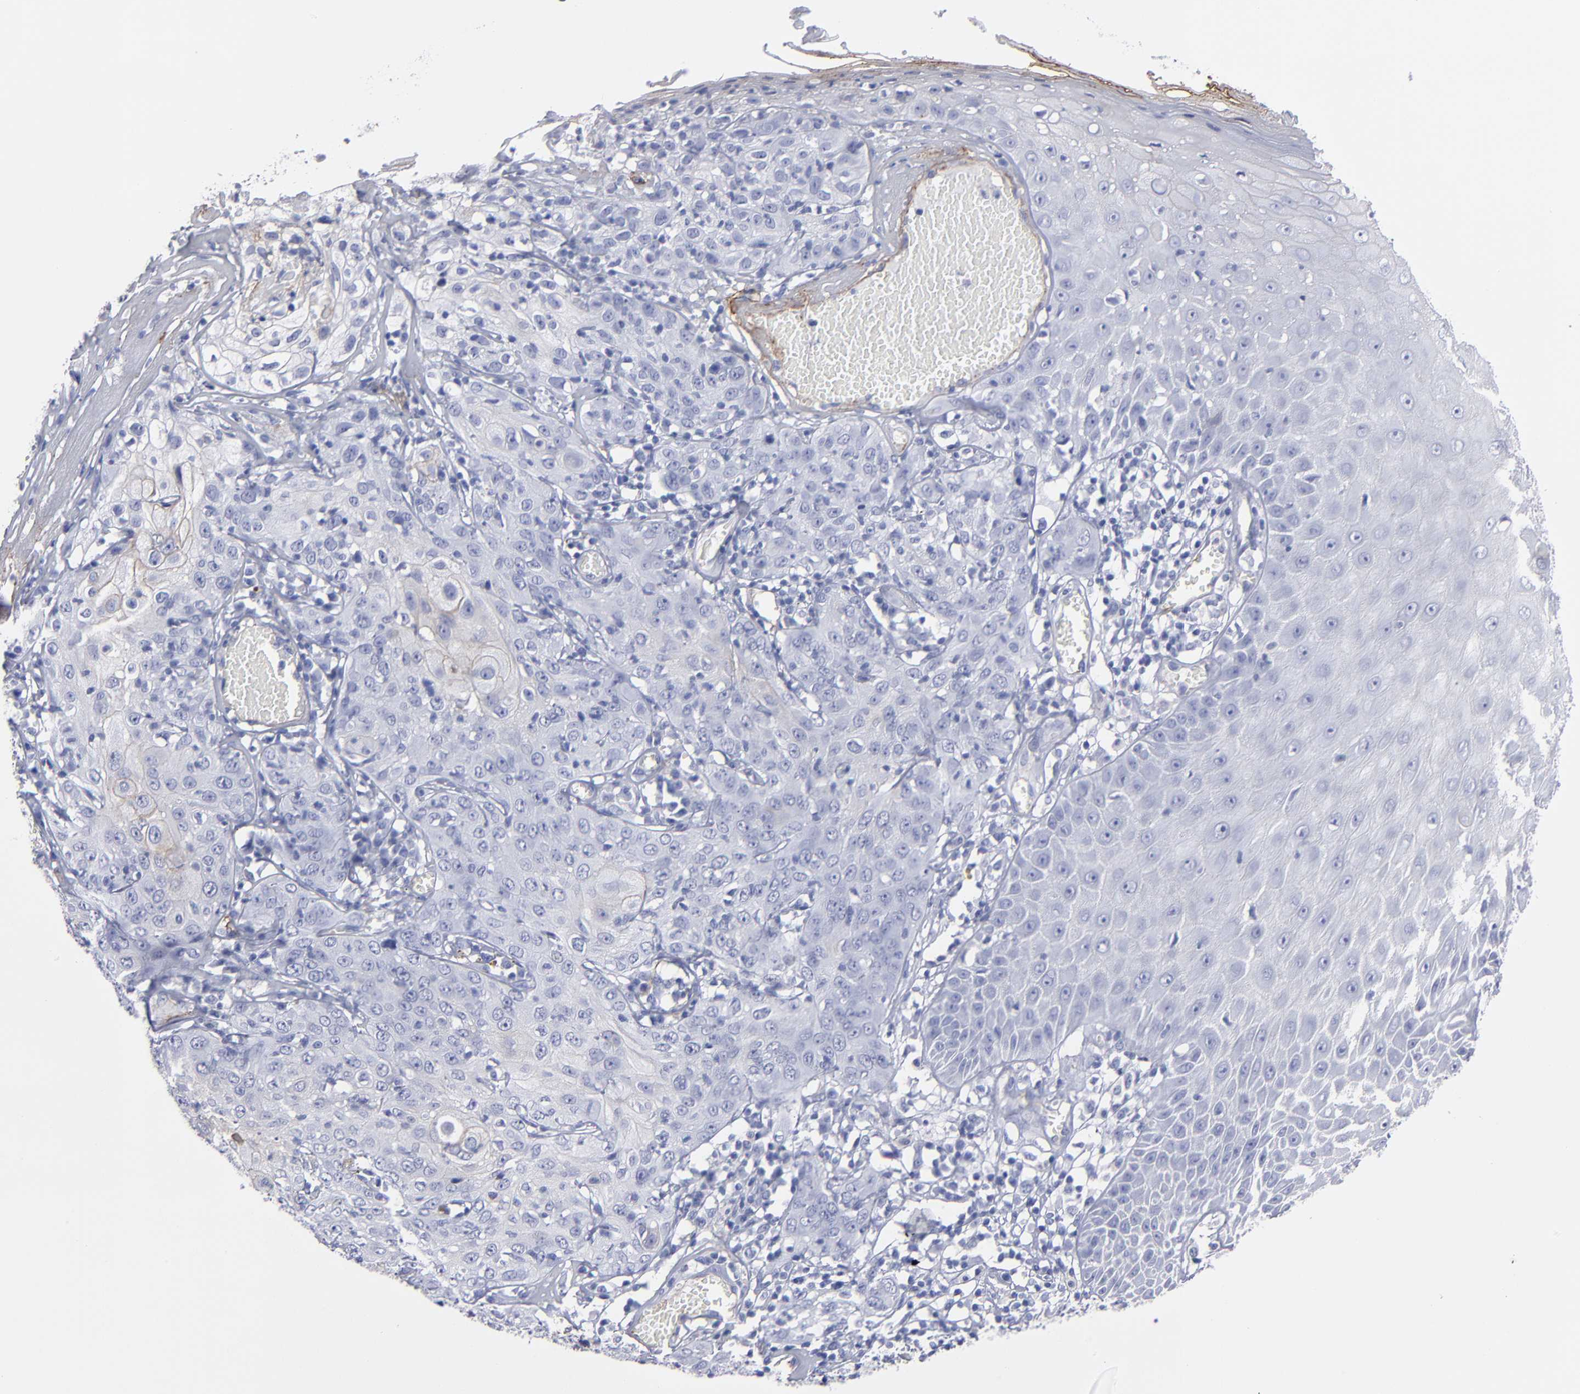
{"staining": {"intensity": "weak", "quantity": "<25%", "location": "cytoplasmic/membranous"}, "tissue": "skin cancer", "cell_type": "Tumor cells", "image_type": "cancer", "snomed": [{"axis": "morphology", "description": "Squamous cell carcinoma, NOS"}, {"axis": "topography", "description": "Skin"}], "caption": "Immunohistochemistry of squamous cell carcinoma (skin) displays no positivity in tumor cells. Brightfield microscopy of immunohistochemistry stained with DAB (3,3'-diaminobenzidine) (brown) and hematoxylin (blue), captured at high magnification.", "gene": "TM4SF1", "patient": {"sex": "male", "age": 65}}